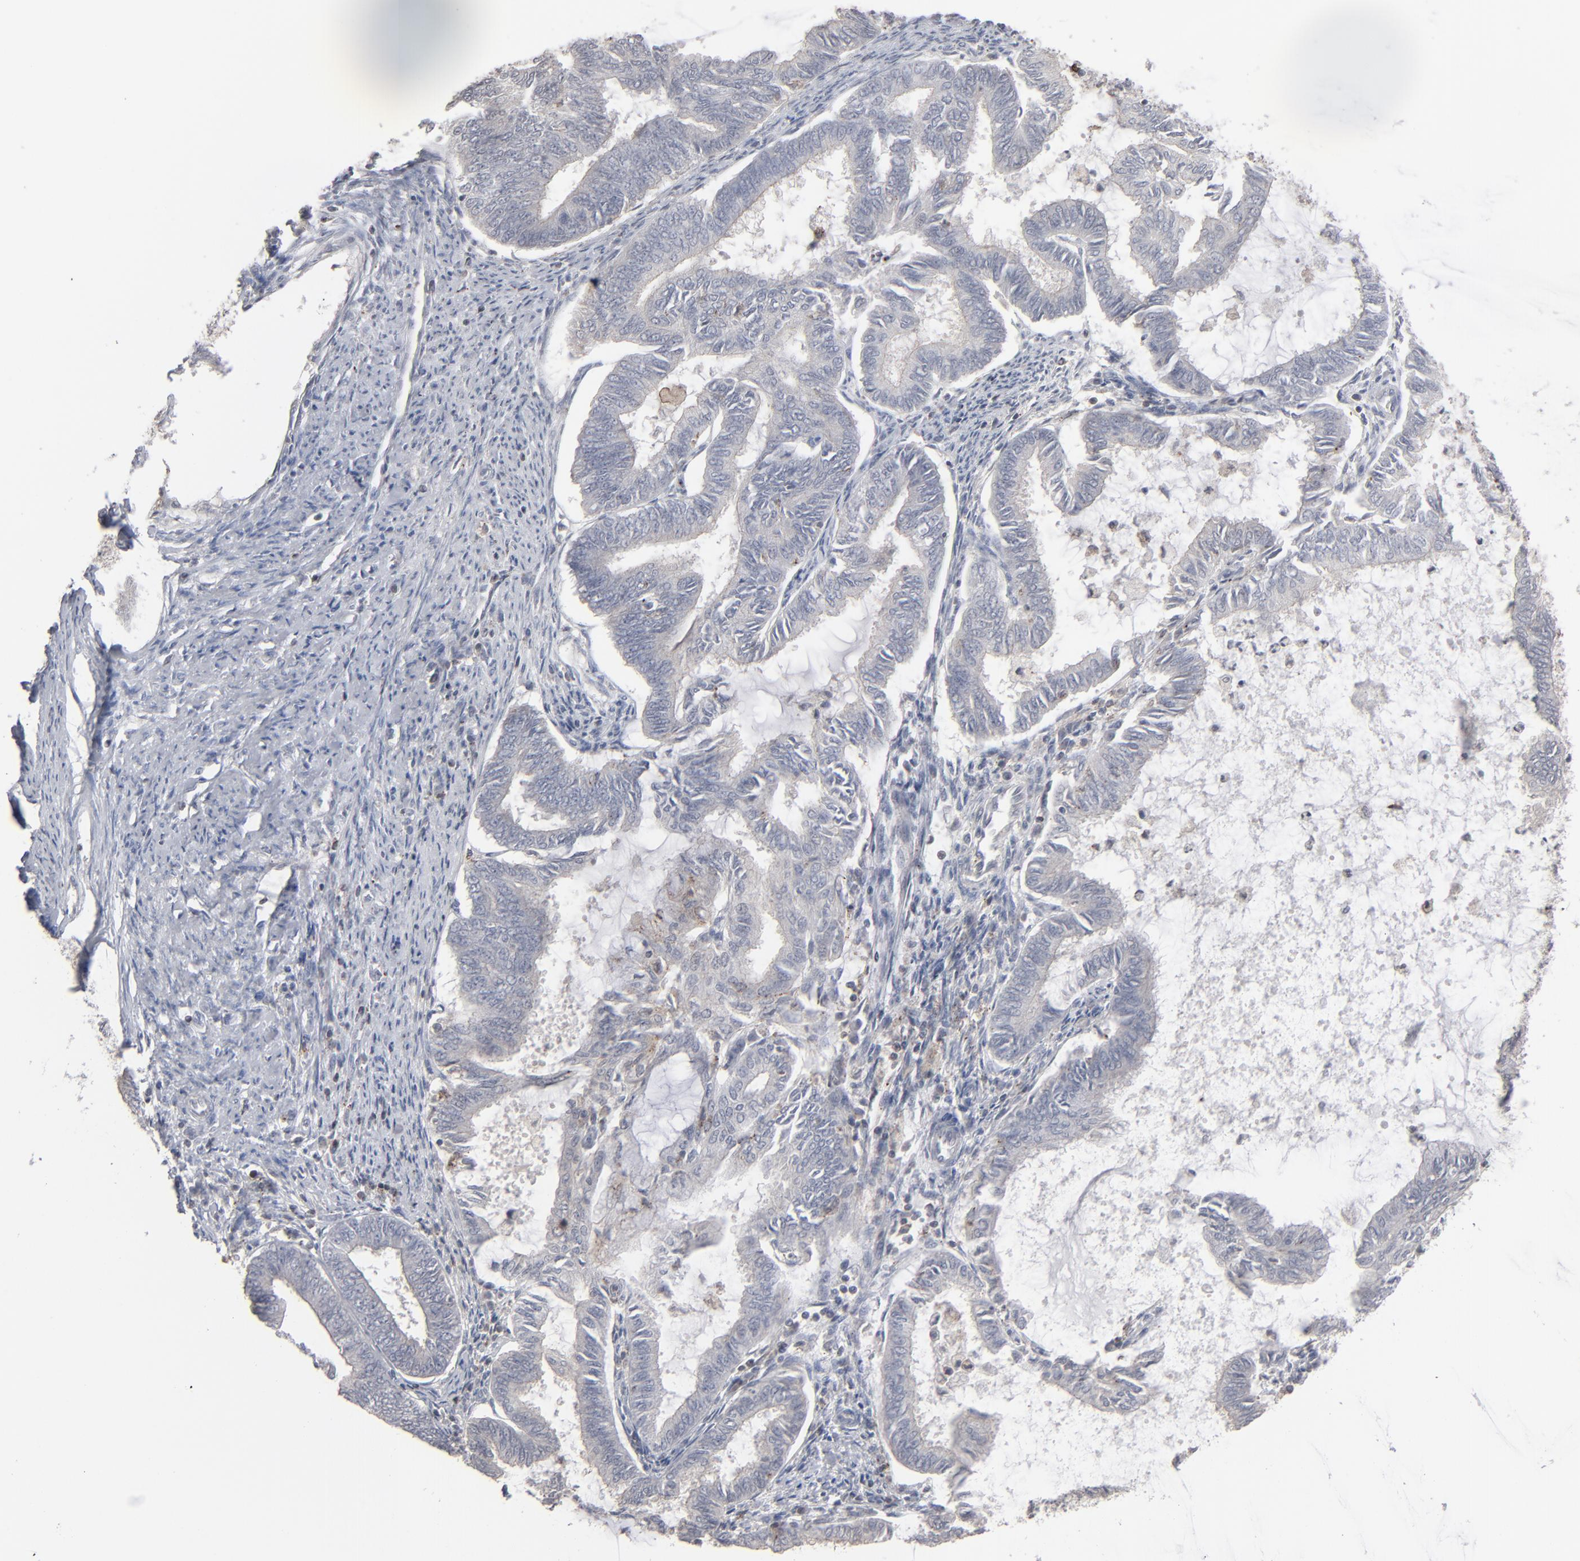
{"staining": {"intensity": "negative", "quantity": "none", "location": "none"}, "tissue": "endometrial cancer", "cell_type": "Tumor cells", "image_type": "cancer", "snomed": [{"axis": "morphology", "description": "Adenocarcinoma, NOS"}, {"axis": "topography", "description": "Endometrium"}], "caption": "Protein analysis of adenocarcinoma (endometrial) displays no significant staining in tumor cells.", "gene": "STAT4", "patient": {"sex": "female", "age": 86}}